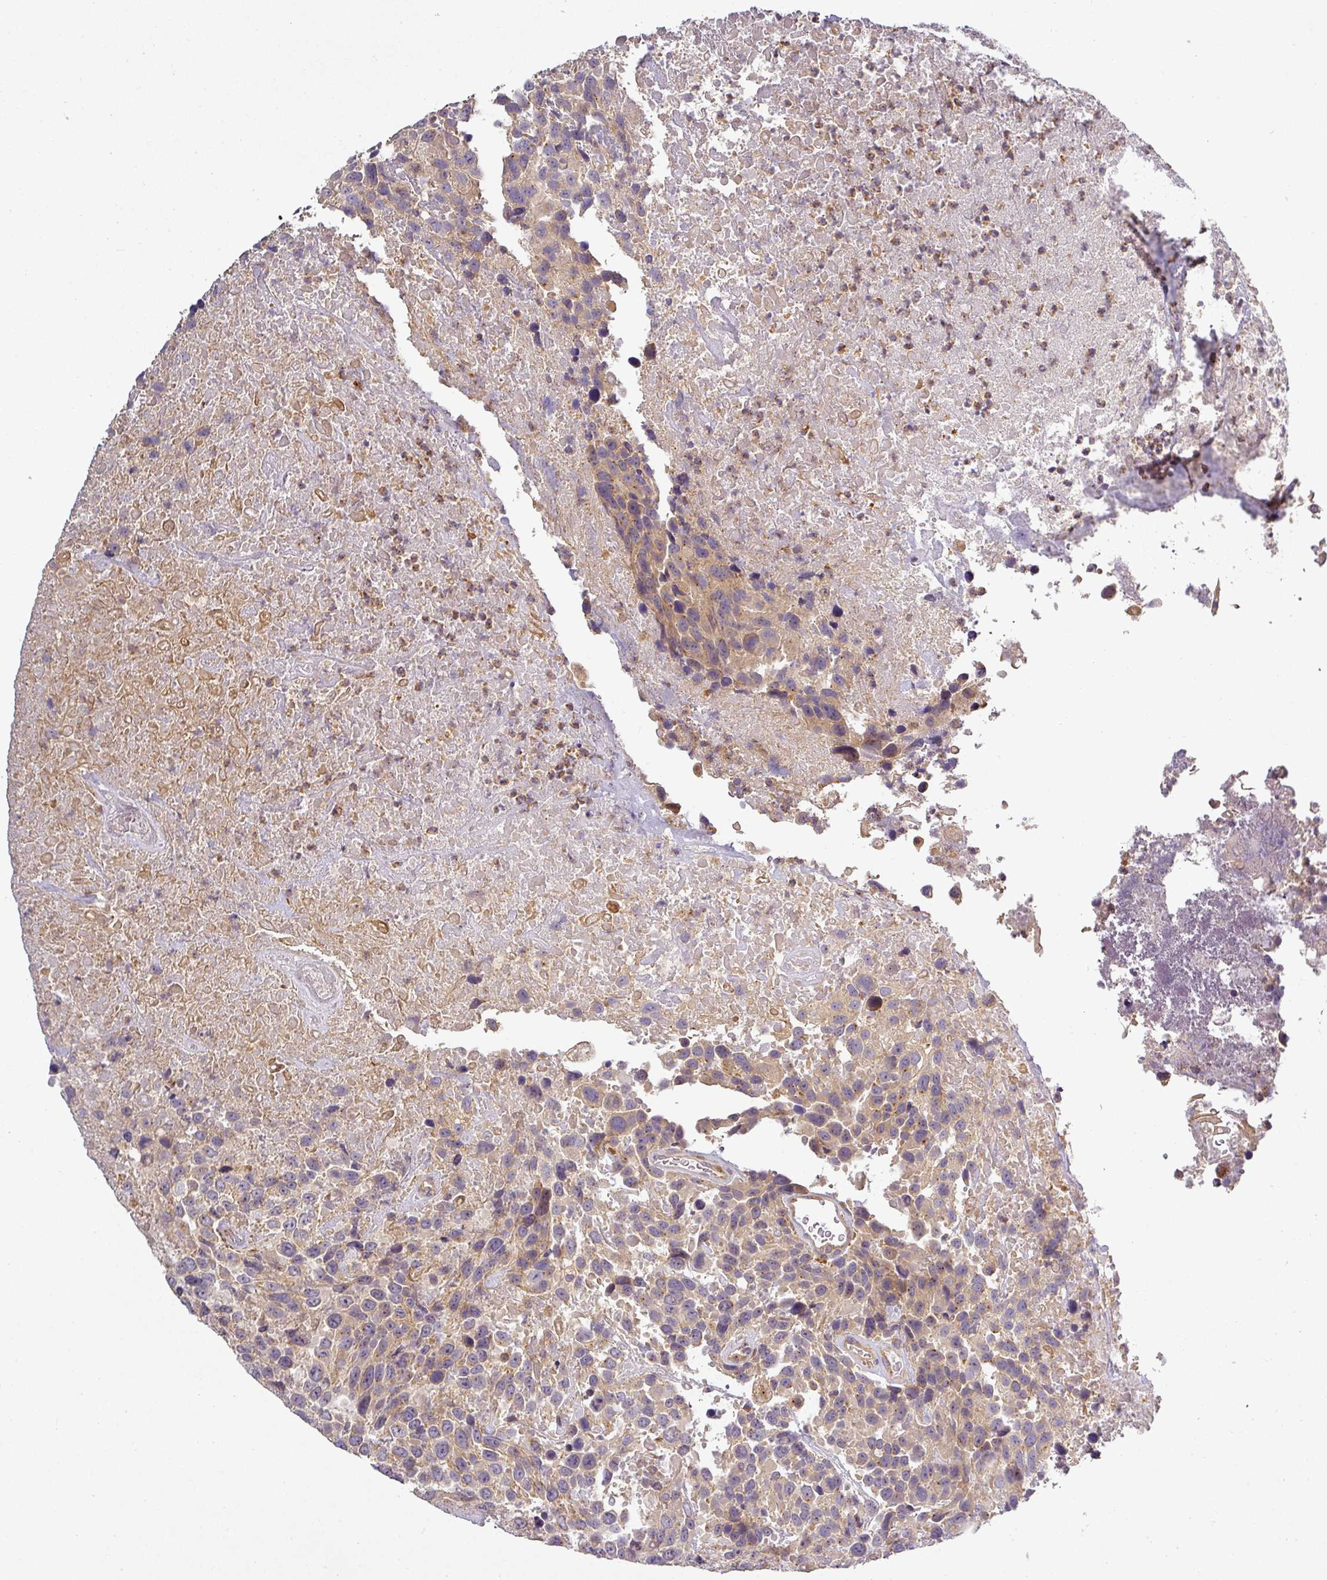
{"staining": {"intensity": "weak", "quantity": "<25%", "location": "cytoplasmic/membranous"}, "tissue": "urothelial cancer", "cell_type": "Tumor cells", "image_type": "cancer", "snomed": [{"axis": "morphology", "description": "Urothelial carcinoma, High grade"}, {"axis": "topography", "description": "Urinary bladder"}], "caption": "The image demonstrates no staining of tumor cells in high-grade urothelial carcinoma.", "gene": "NIN", "patient": {"sex": "female", "age": 70}}